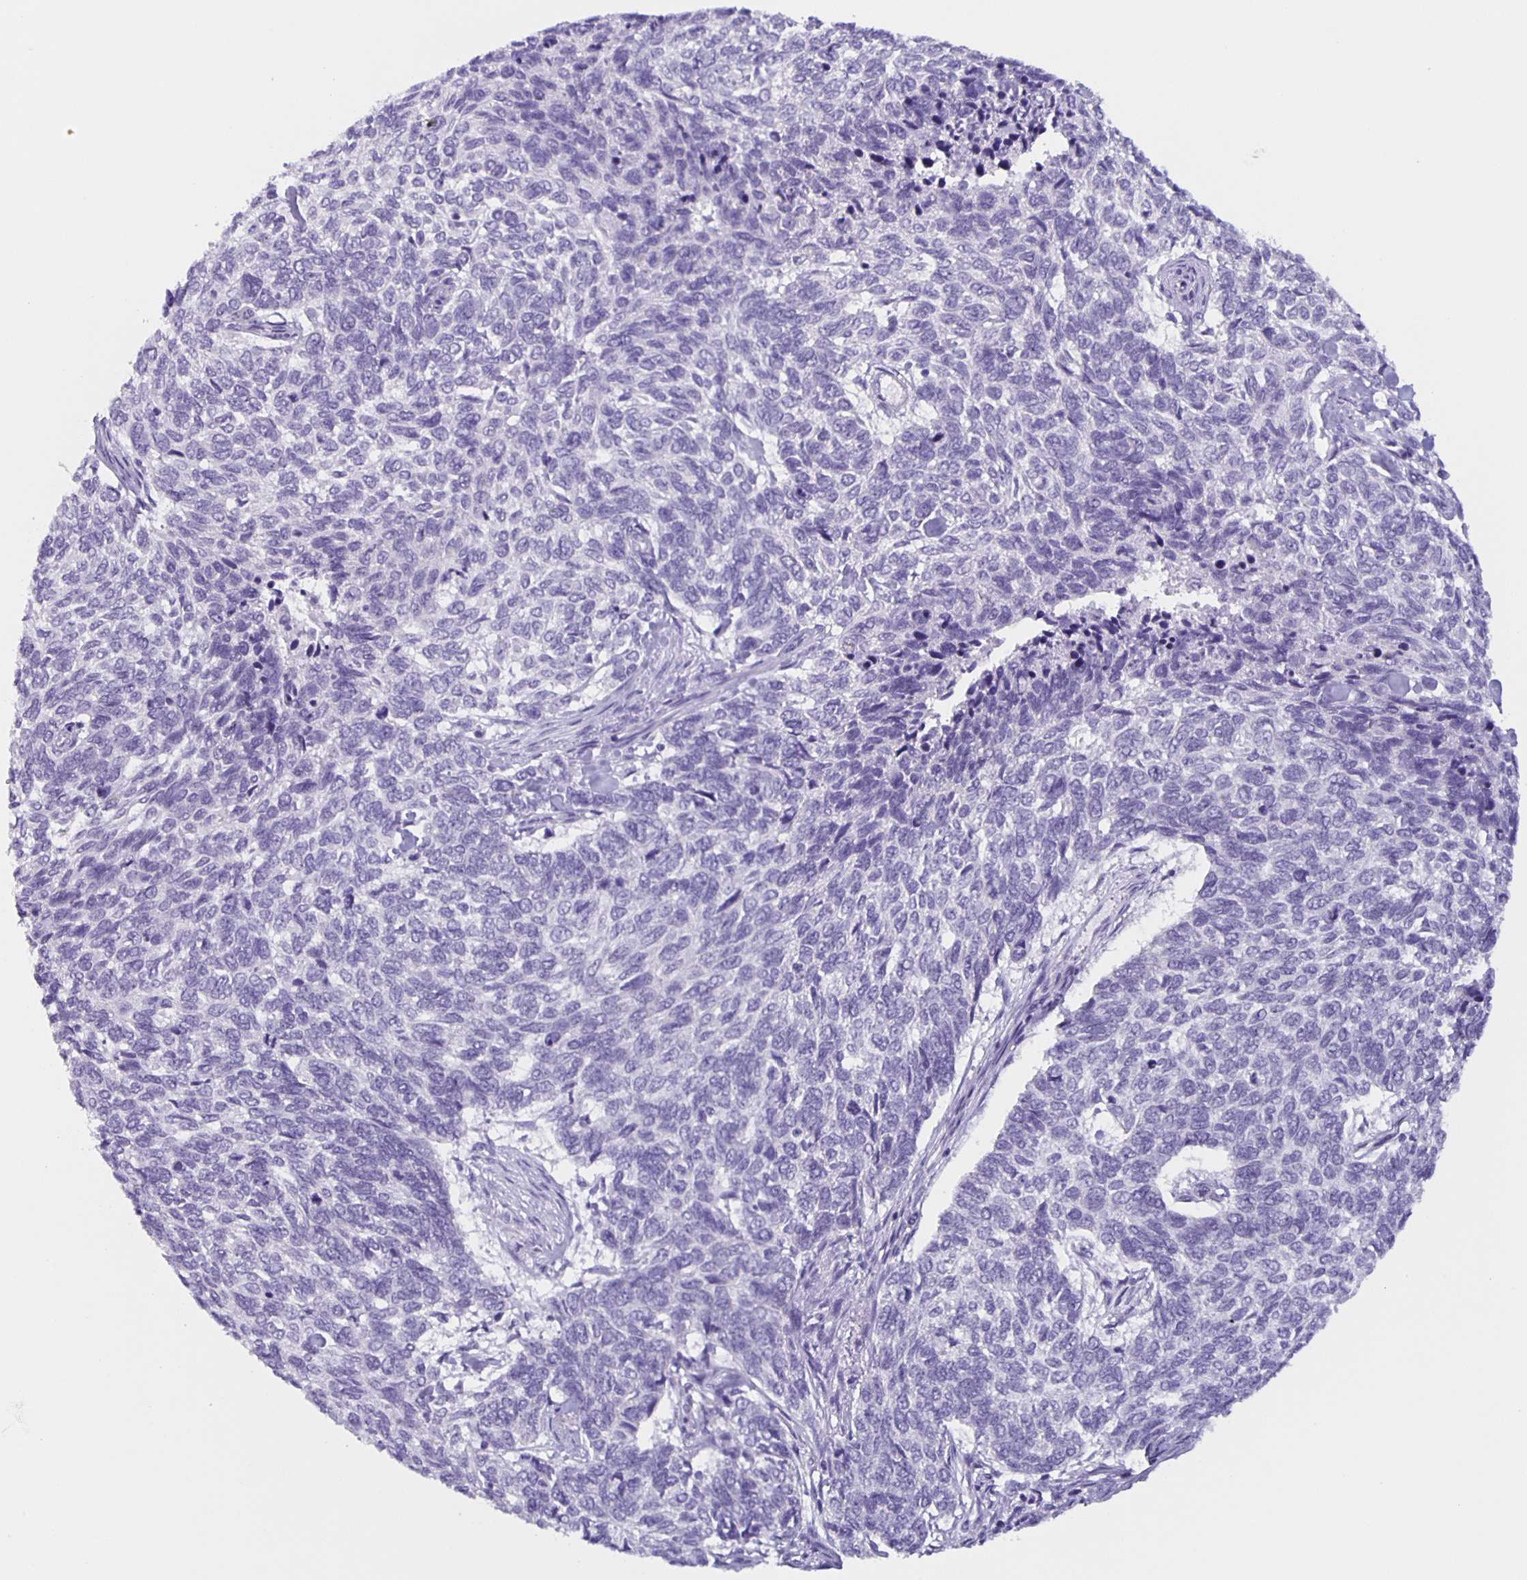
{"staining": {"intensity": "negative", "quantity": "none", "location": "none"}, "tissue": "skin cancer", "cell_type": "Tumor cells", "image_type": "cancer", "snomed": [{"axis": "morphology", "description": "Basal cell carcinoma"}, {"axis": "topography", "description": "Skin"}], "caption": "There is no significant staining in tumor cells of basal cell carcinoma (skin).", "gene": "SLC12A3", "patient": {"sex": "female", "age": 65}}